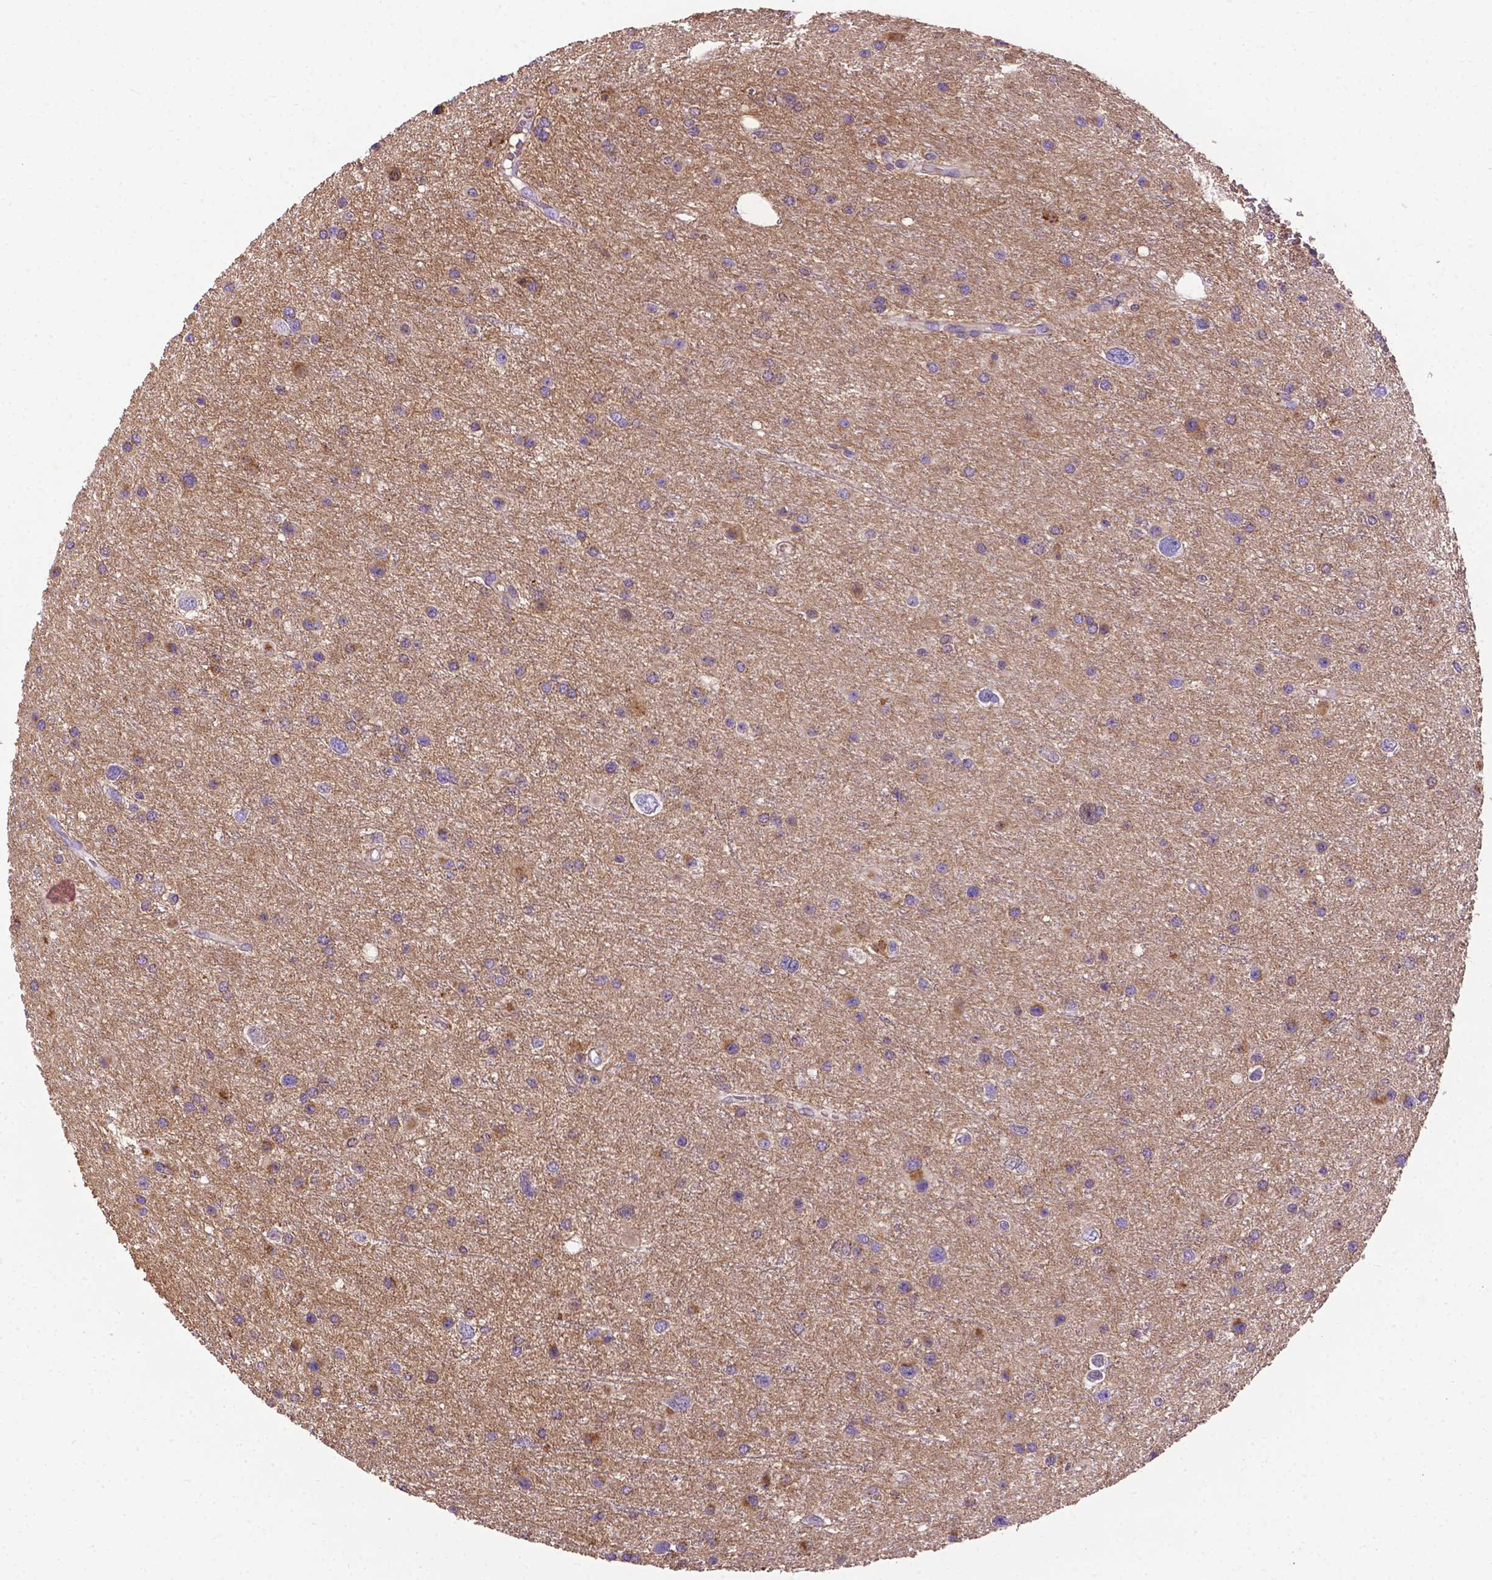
{"staining": {"intensity": "moderate", "quantity": "<25%", "location": "cytoplasmic/membranous"}, "tissue": "glioma", "cell_type": "Tumor cells", "image_type": "cancer", "snomed": [{"axis": "morphology", "description": "Glioma, malignant, Low grade"}, {"axis": "topography", "description": "Brain"}], "caption": "Immunohistochemical staining of human malignant glioma (low-grade) reveals moderate cytoplasmic/membranous protein staining in about <25% of tumor cells.", "gene": "APOE", "patient": {"sex": "female", "age": 32}}